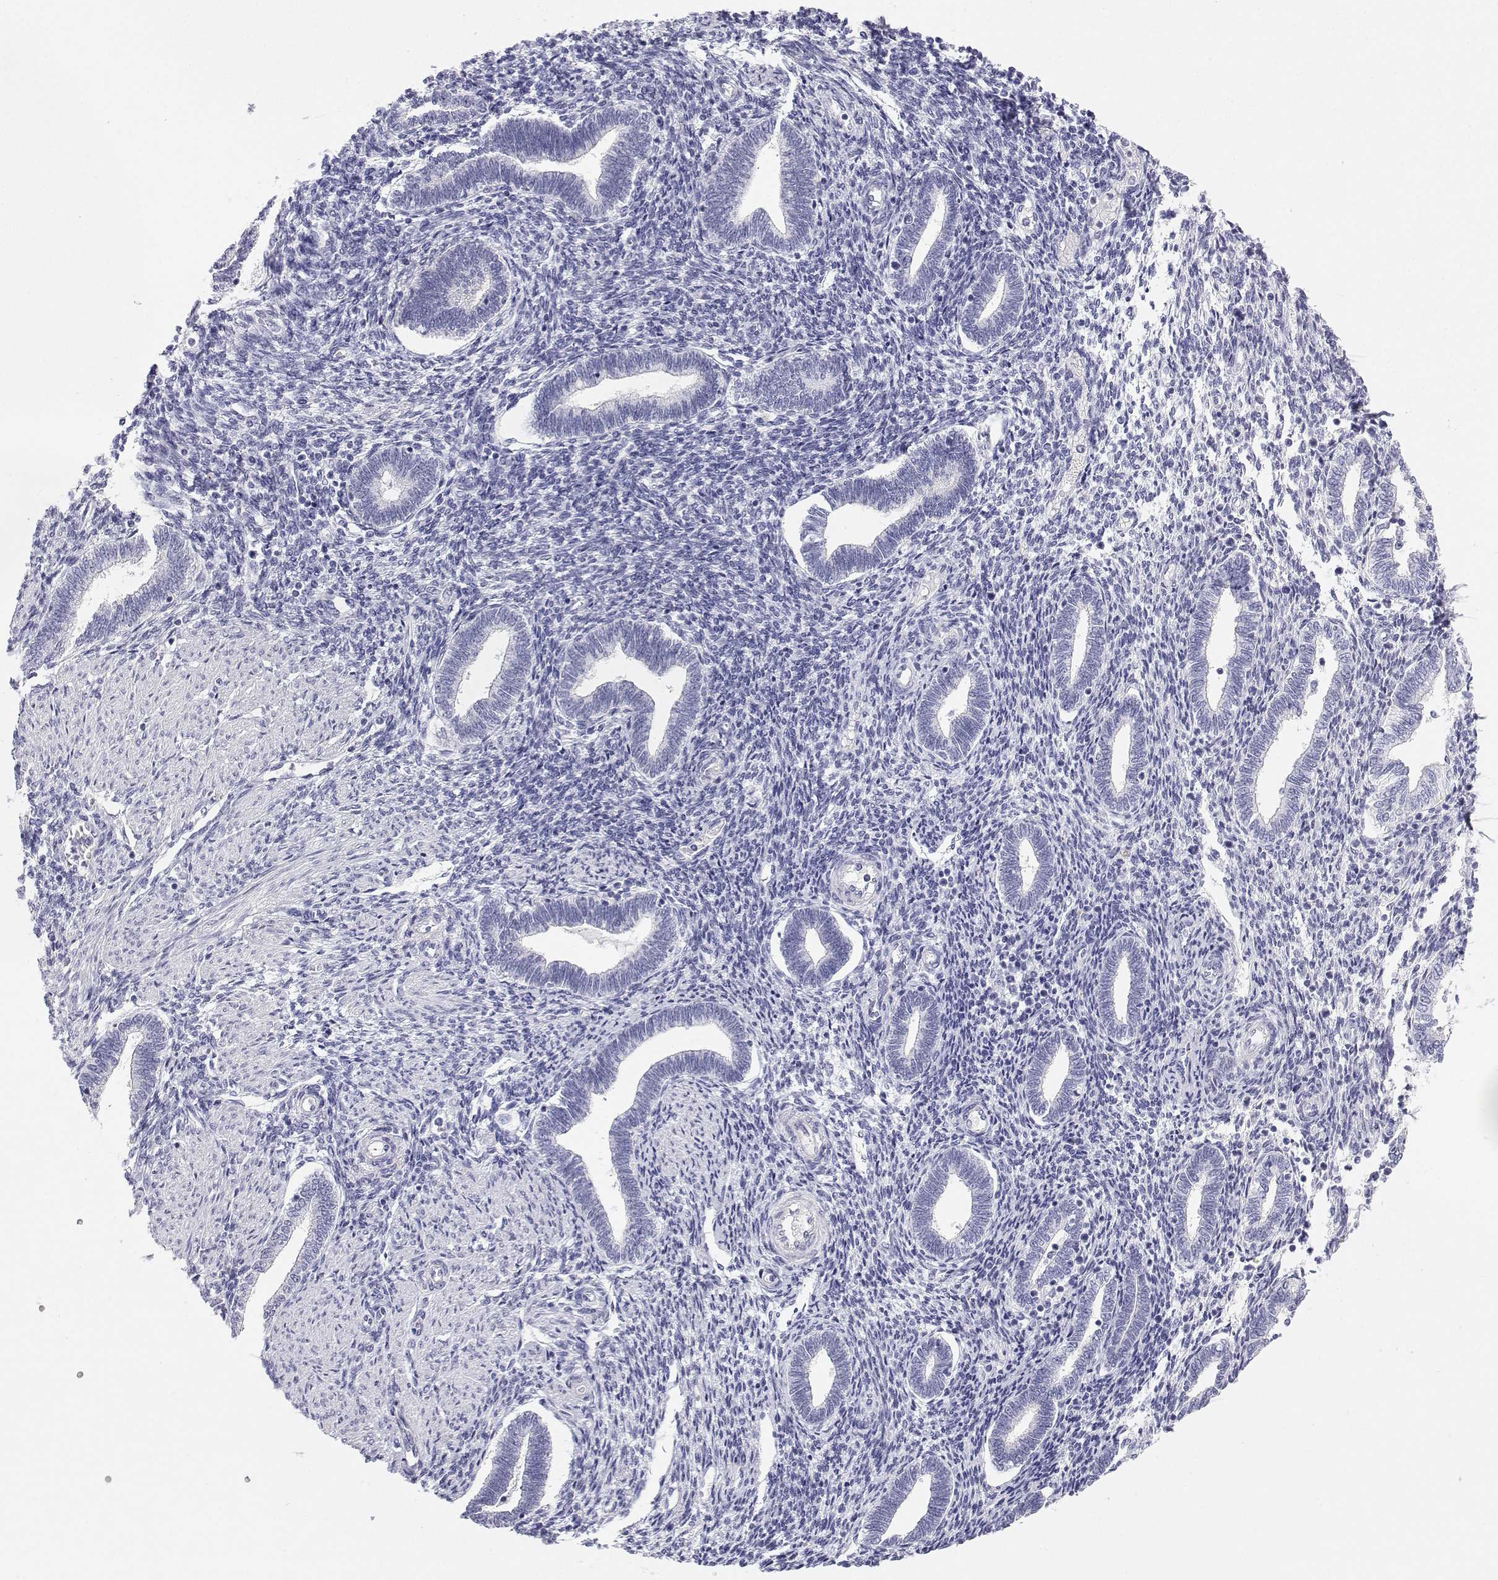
{"staining": {"intensity": "negative", "quantity": "none", "location": "none"}, "tissue": "endometrium", "cell_type": "Cells in endometrial stroma", "image_type": "normal", "snomed": [{"axis": "morphology", "description": "Normal tissue, NOS"}, {"axis": "topography", "description": "Endometrium"}], "caption": "DAB immunohistochemical staining of benign human endometrium exhibits no significant staining in cells in endometrial stroma. (Stains: DAB immunohistochemistry (IHC) with hematoxylin counter stain, Microscopy: brightfield microscopy at high magnification).", "gene": "BHMT", "patient": {"sex": "female", "age": 42}}